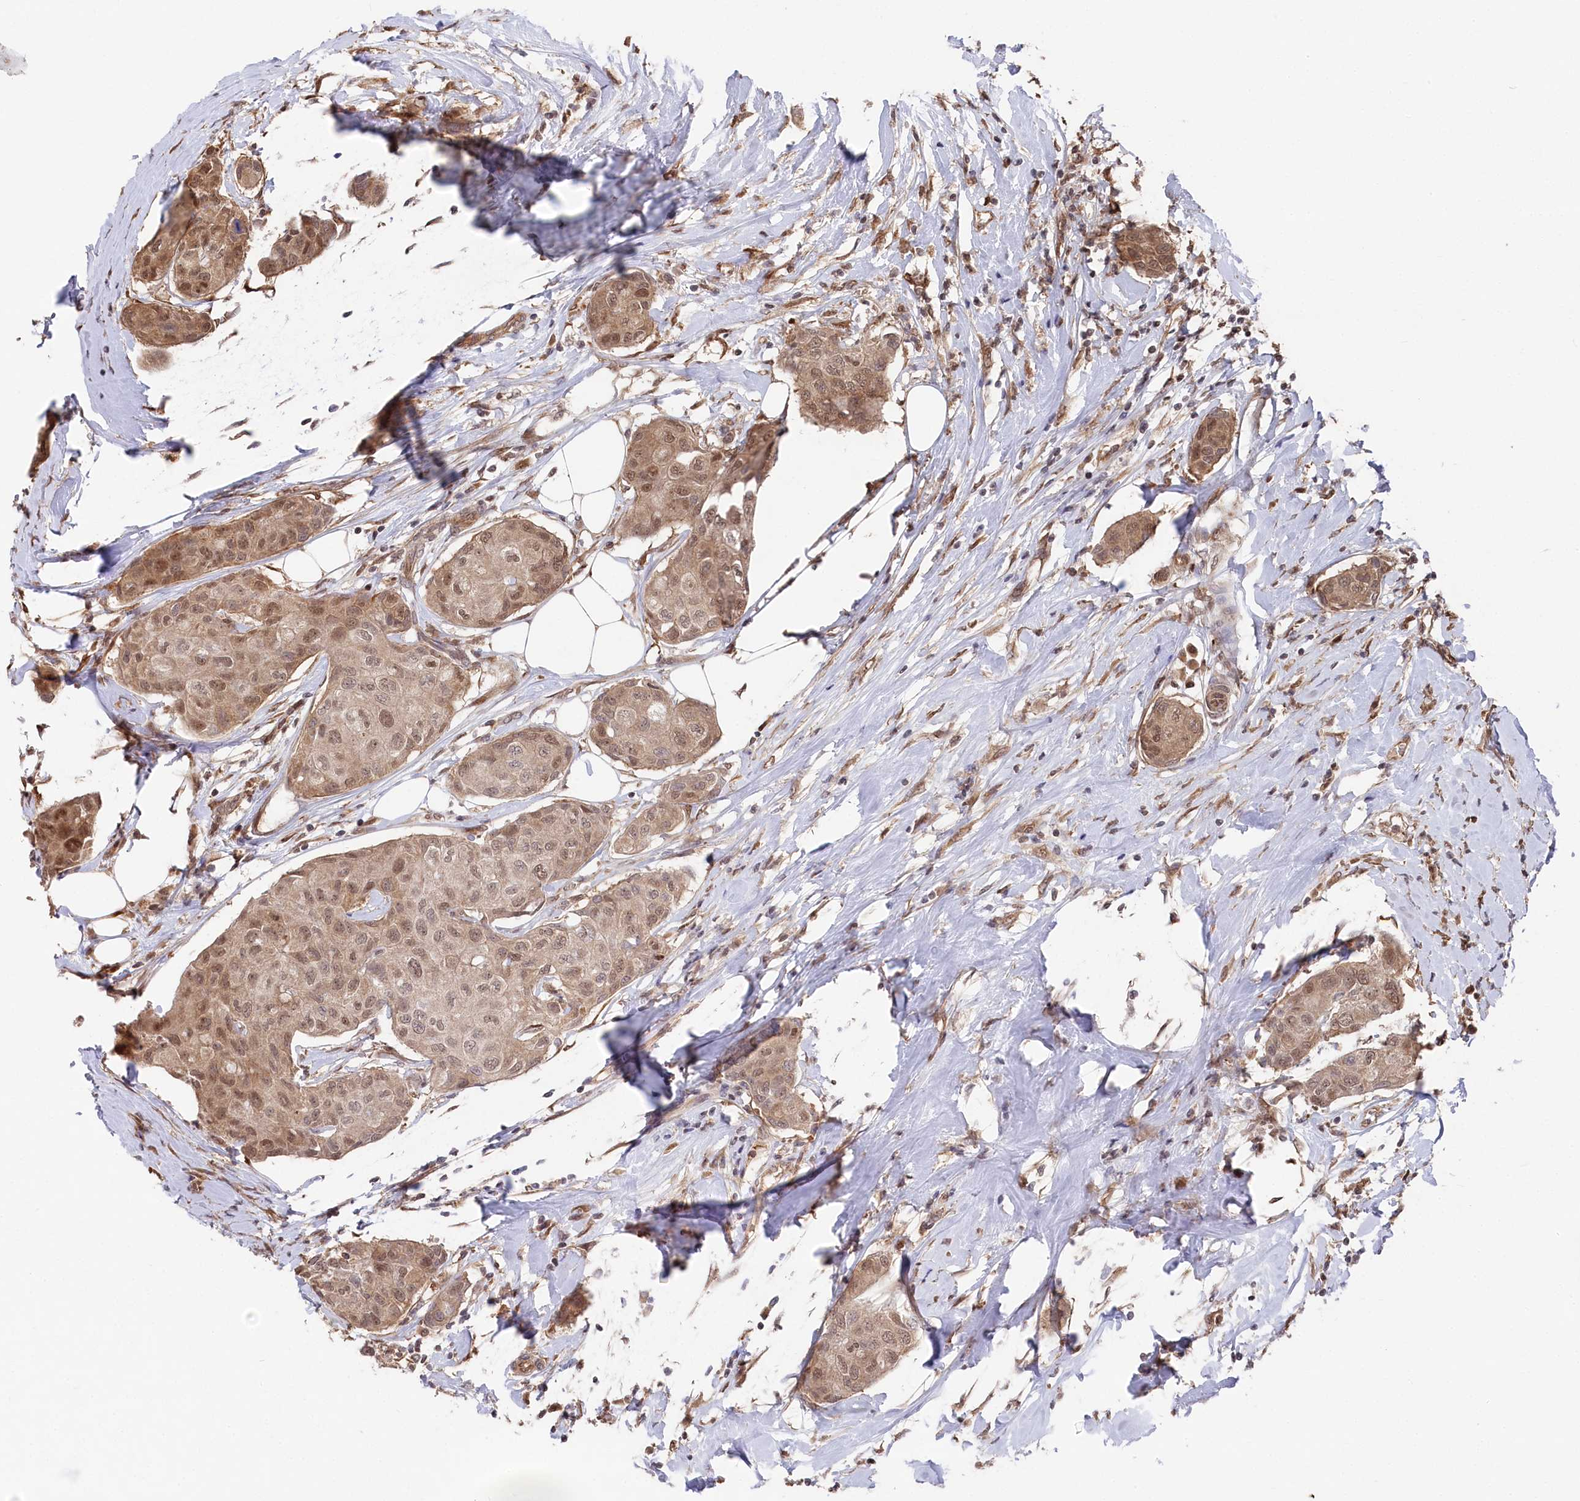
{"staining": {"intensity": "moderate", "quantity": ">75%", "location": "cytoplasmic/membranous,nuclear"}, "tissue": "breast cancer", "cell_type": "Tumor cells", "image_type": "cancer", "snomed": [{"axis": "morphology", "description": "Duct carcinoma"}, {"axis": "topography", "description": "Breast"}], "caption": "Tumor cells display medium levels of moderate cytoplasmic/membranous and nuclear positivity in approximately >75% of cells in human breast infiltrating ductal carcinoma.", "gene": "PSMA1", "patient": {"sex": "female", "age": 80}}